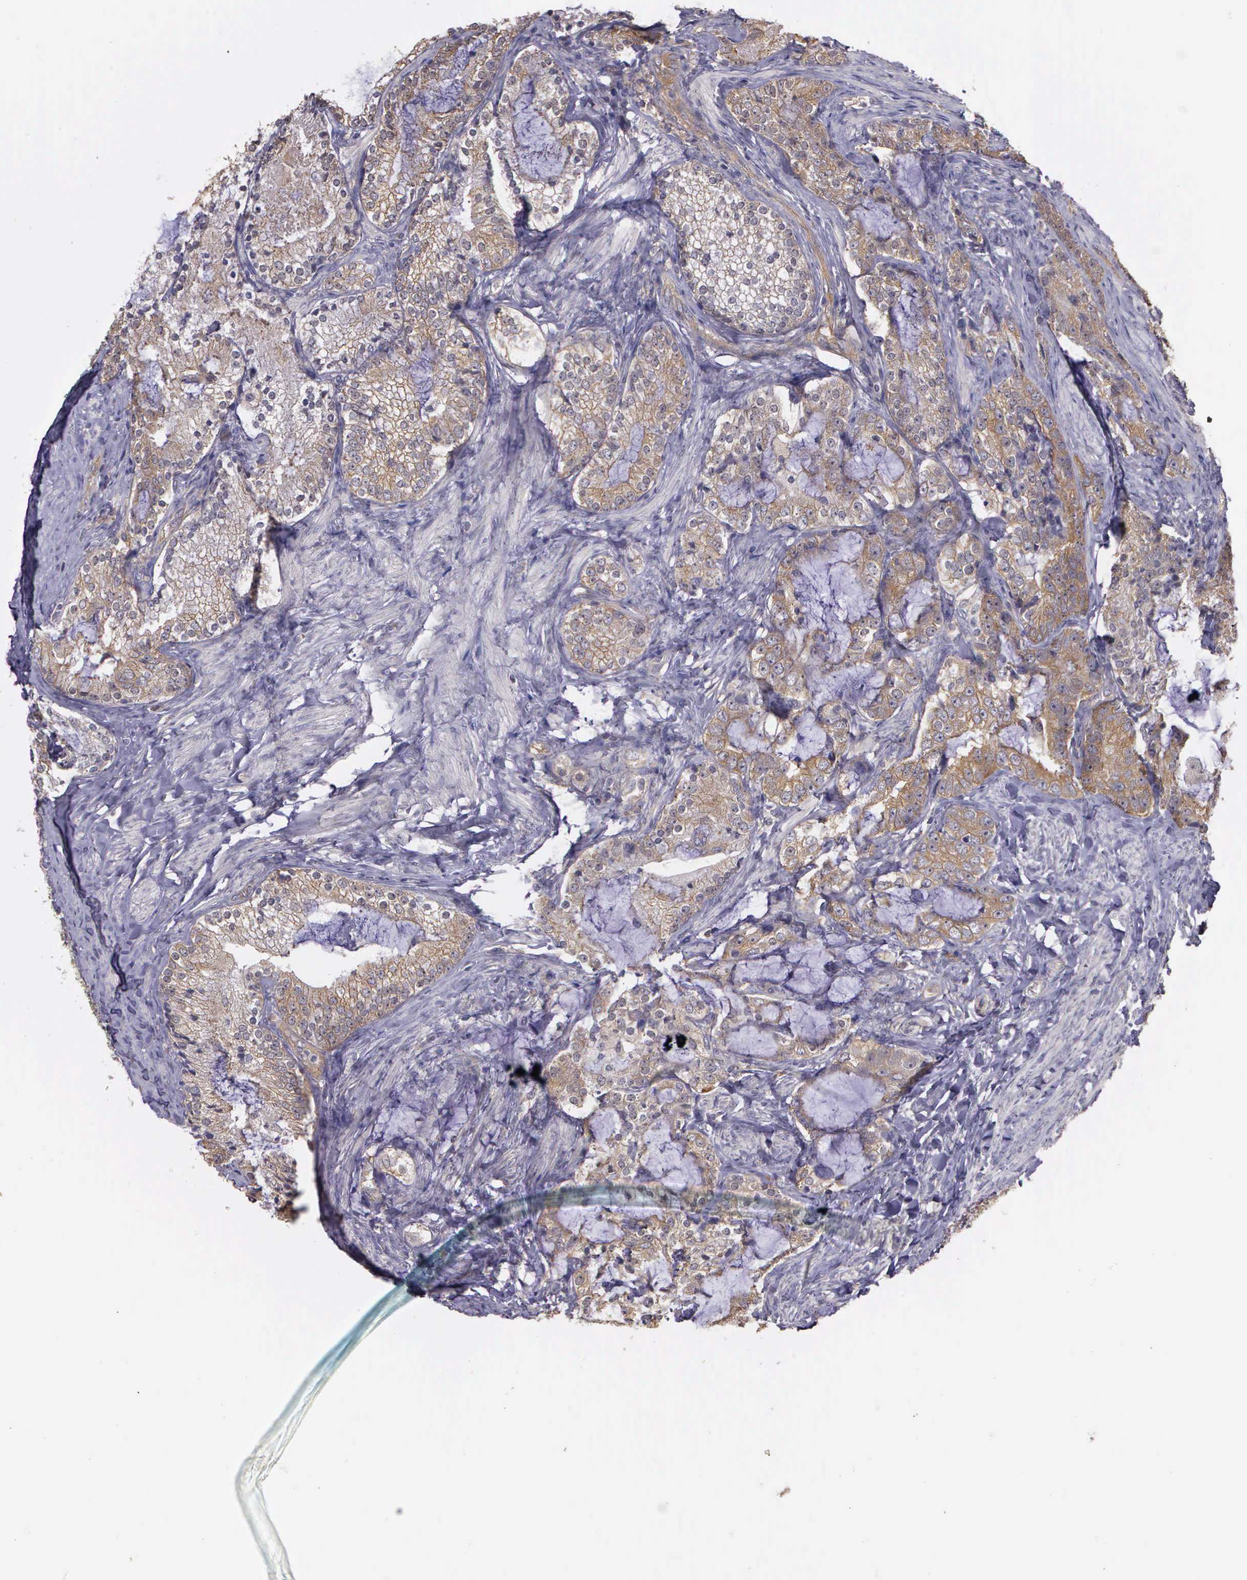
{"staining": {"intensity": "weak", "quantity": "25%-75%", "location": "cytoplasmic/membranous"}, "tissue": "prostate cancer", "cell_type": "Tumor cells", "image_type": "cancer", "snomed": [{"axis": "morphology", "description": "Adenocarcinoma, High grade"}, {"axis": "topography", "description": "Prostate"}], "caption": "Protein expression analysis of human prostate high-grade adenocarcinoma reveals weak cytoplasmic/membranous positivity in approximately 25%-75% of tumor cells. (DAB (3,3'-diaminobenzidine) = brown stain, brightfield microscopy at high magnification).", "gene": "EIF5", "patient": {"sex": "male", "age": 63}}